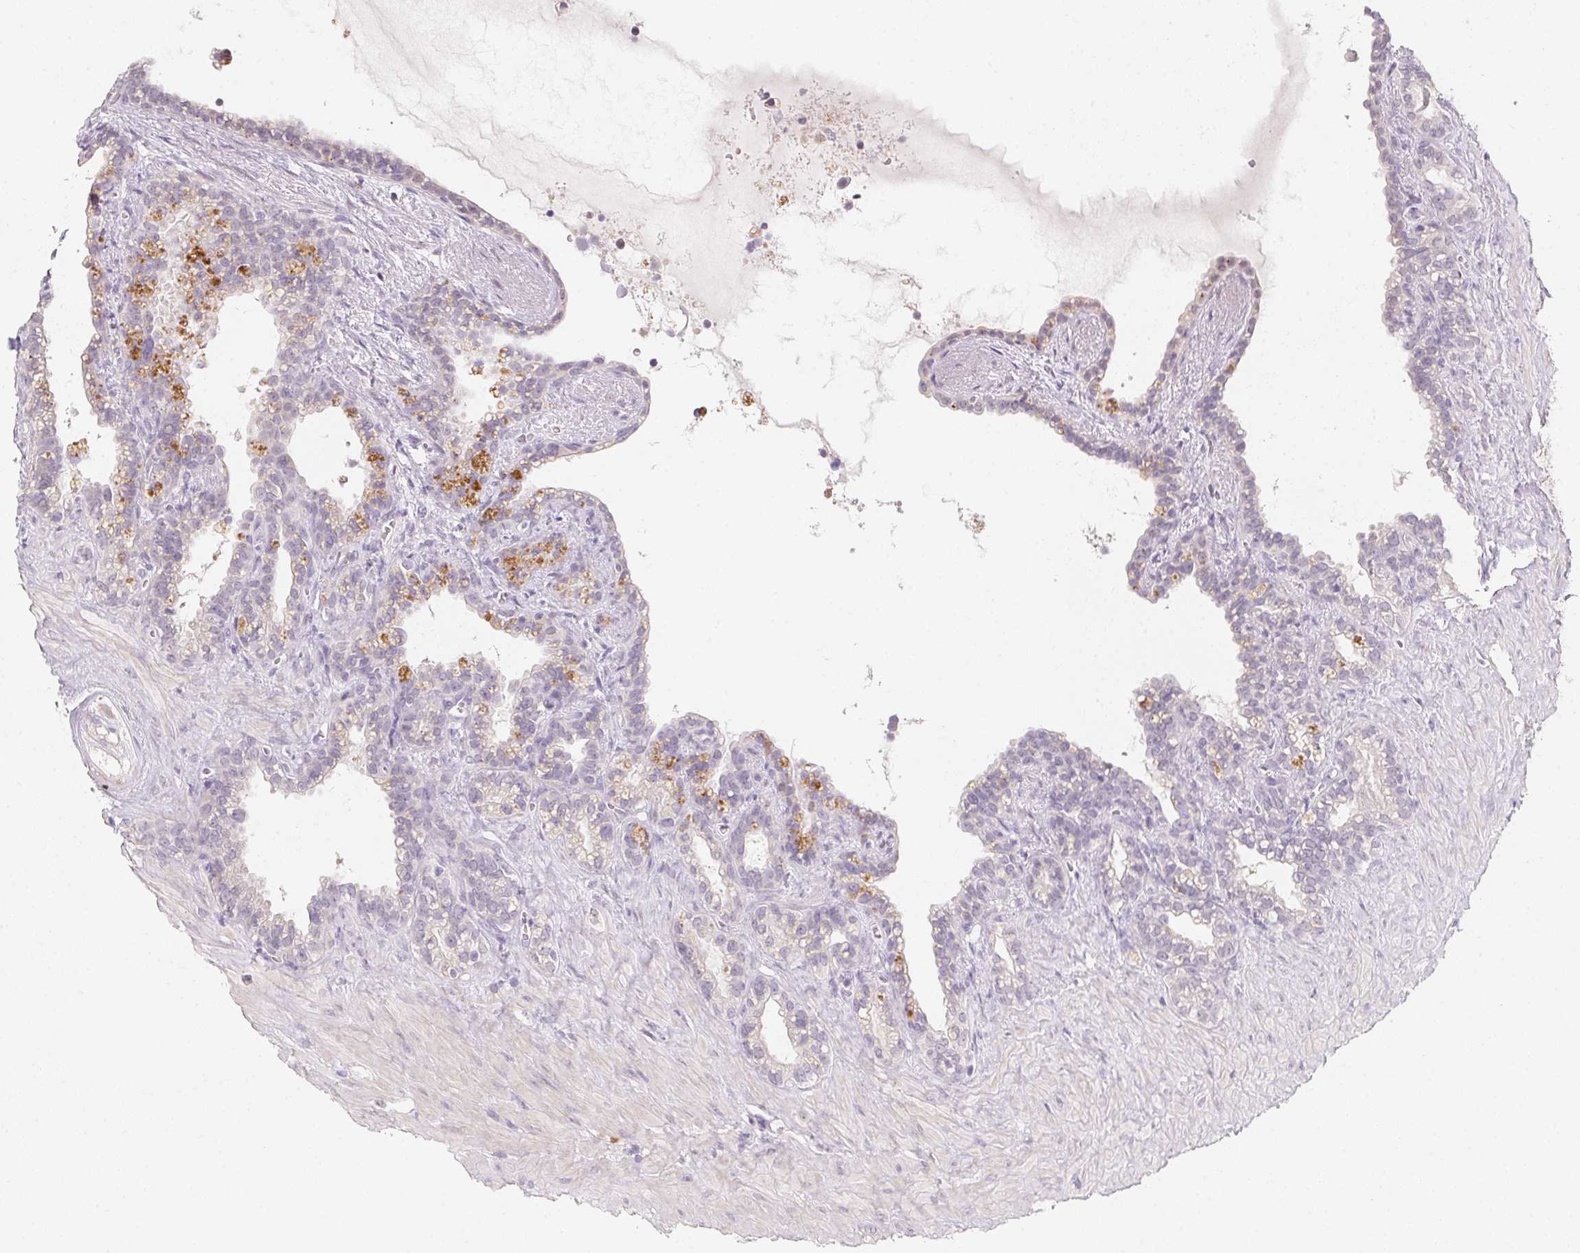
{"staining": {"intensity": "moderate", "quantity": "<25%", "location": "cytoplasmic/membranous"}, "tissue": "seminal vesicle", "cell_type": "Glandular cells", "image_type": "normal", "snomed": [{"axis": "morphology", "description": "Normal tissue, NOS"}, {"axis": "topography", "description": "Seminal veicle"}], "caption": "IHC of benign seminal vesicle exhibits low levels of moderate cytoplasmic/membranous staining in approximately <25% of glandular cells.", "gene": "SLC6A18", "patient": {"sex": "male", "age": 76}}